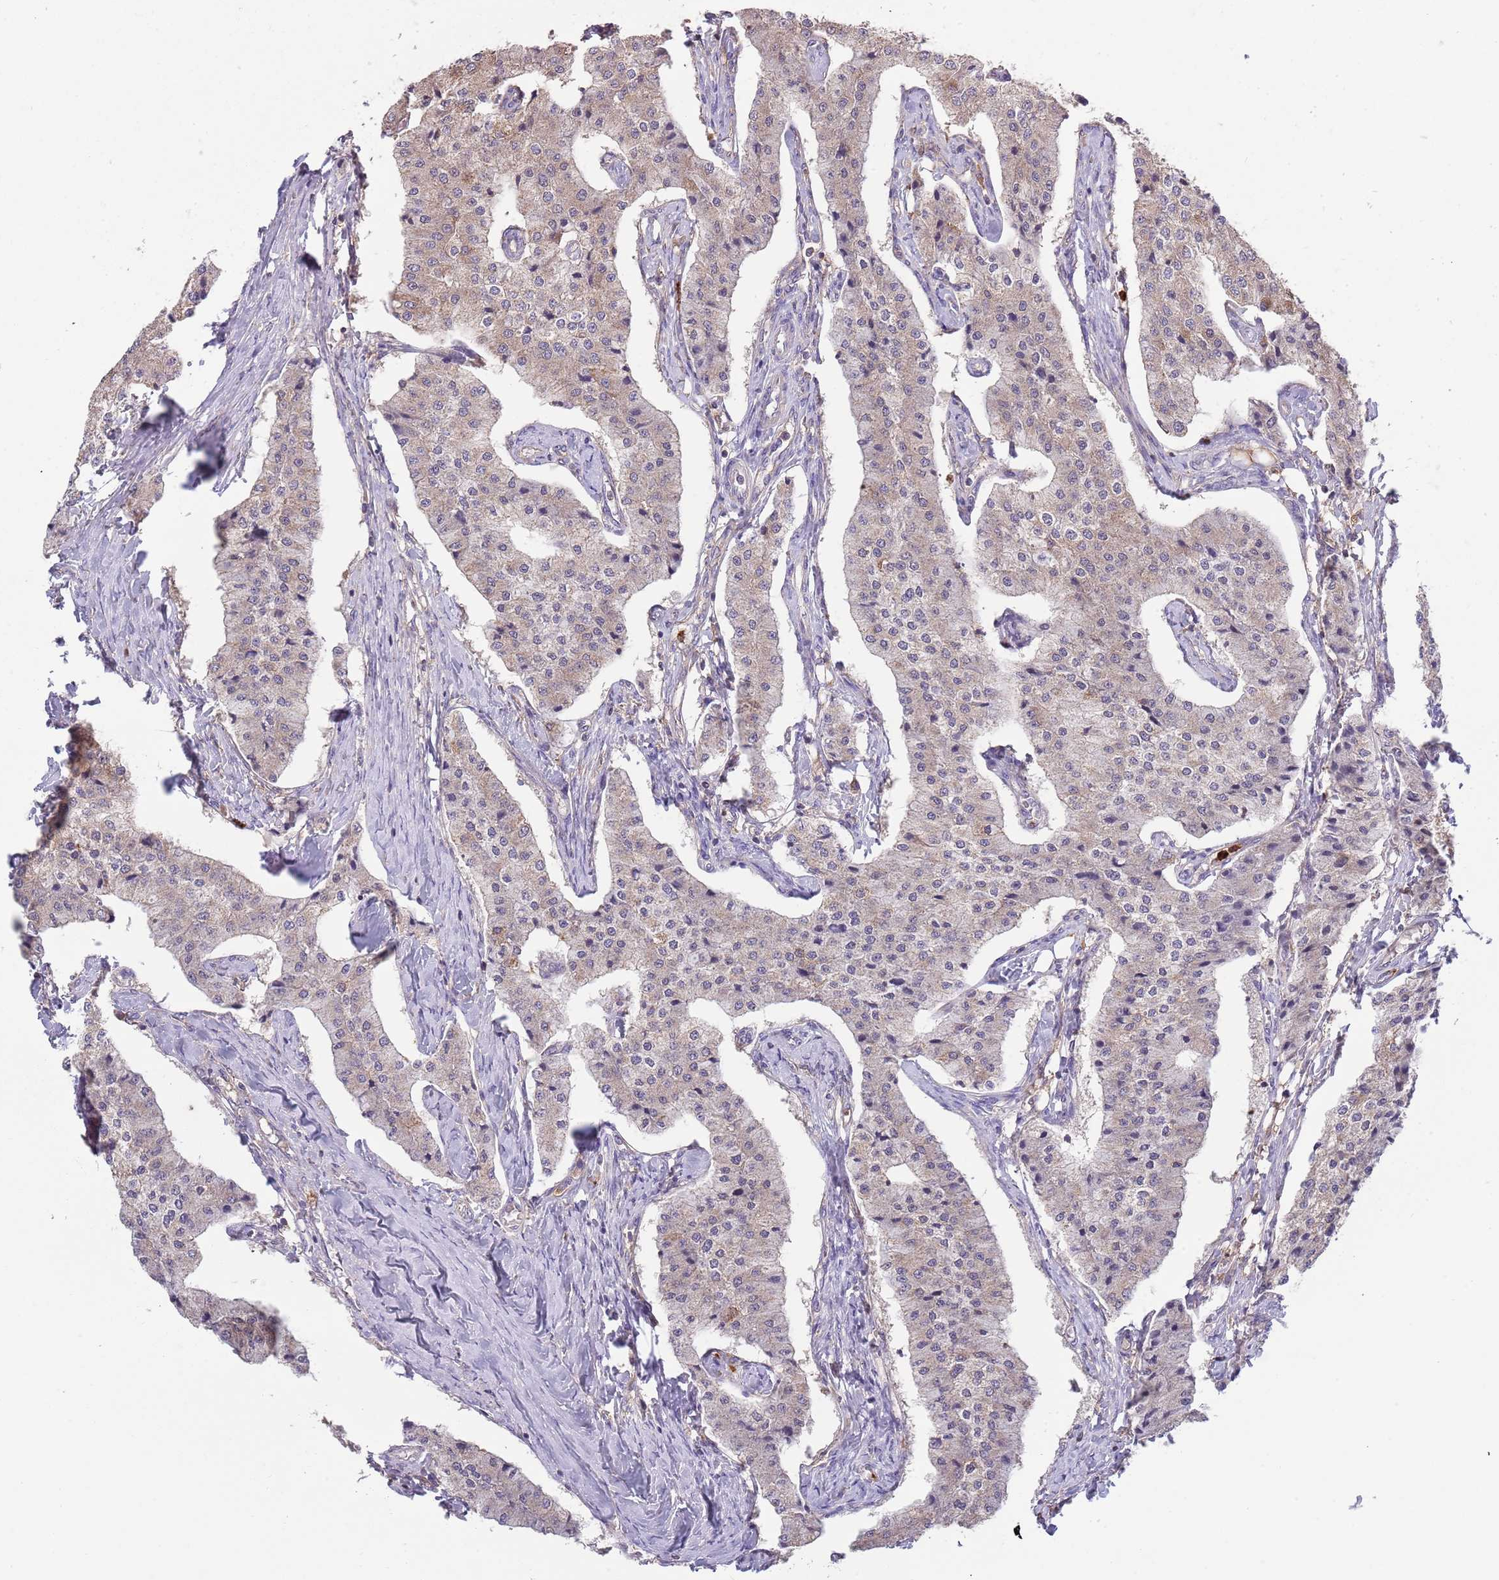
{"staining": {"intensity": "weak", "quantity": "<25%", "location": "cytoplasmic/membranous"}, "tissue": "carcinoid", "cell_type": "Tumor cells", "image_type": "cancer", "snomed": [{"axis": "morphology", "description": "Carcinoid, malignant, NOS"}, {"axis": "topography", "description": "Colon"}], "caption": "Immunohistochemical staining of malignant carcinoid shows no significant expression in tumor cells.", "gene": "DDT", "patient": {"sex": "female", "age": 52}}